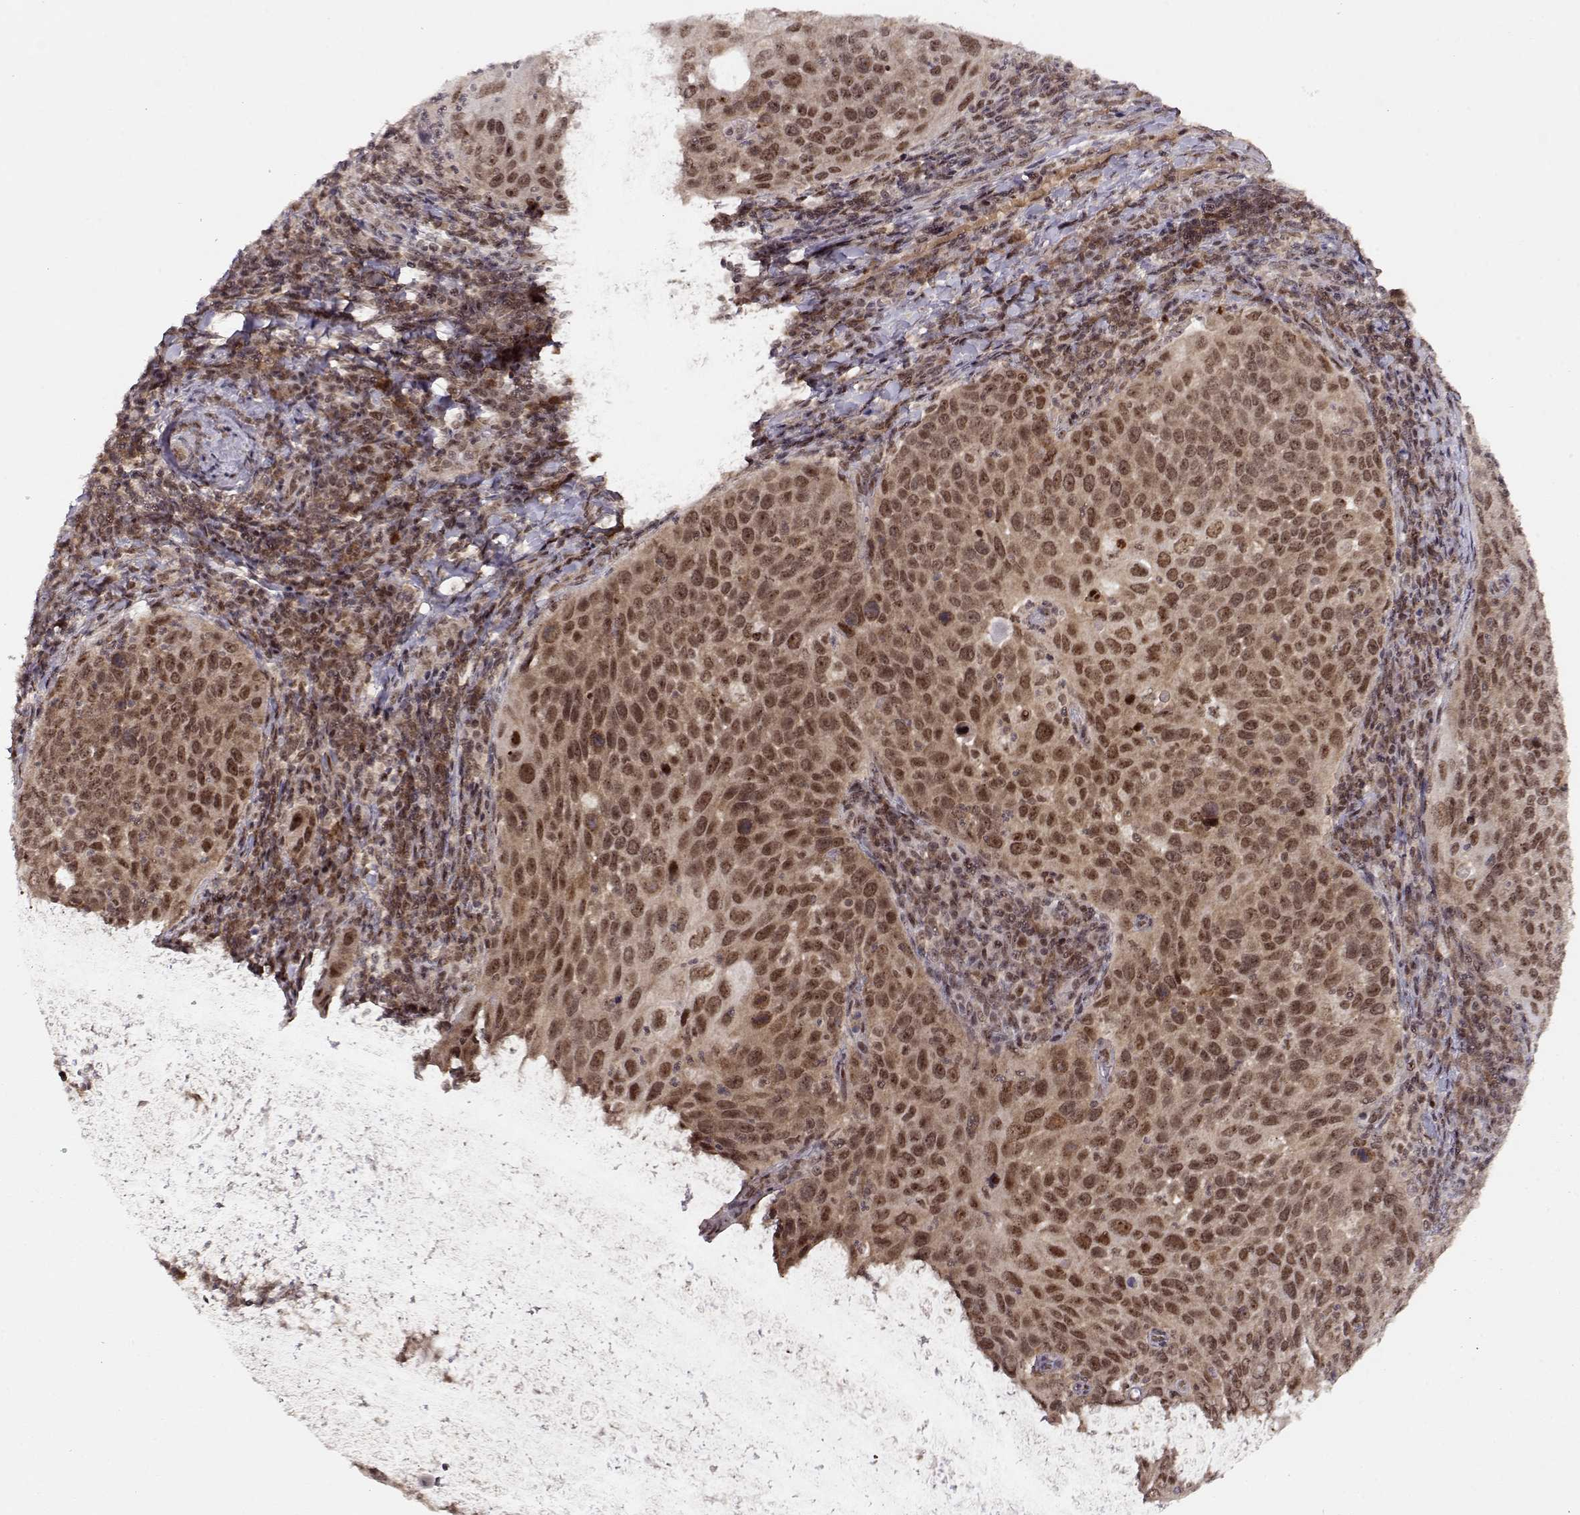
{"staining": {"intensity": "moderate", "quantity": ">75%", "location": "cytoplasmic/membranous,nuclear"}, "tissue": "cervical cancer", "cell_type": "Tumor cells", "image_type": "cancer", "snomed": [{"axis": "morphology", "description": "Squamous cell carcinoma, NOS"}, {"axis": "topography", "description": "Cervix"}], "caption": "Tumor cells display moderate cytoplasmic/membranous and nuclear staining in about >75% of cells in cervical cancer.", "gene": "CSNK2A1", "patient": {"sex": "female", "age": 54}}